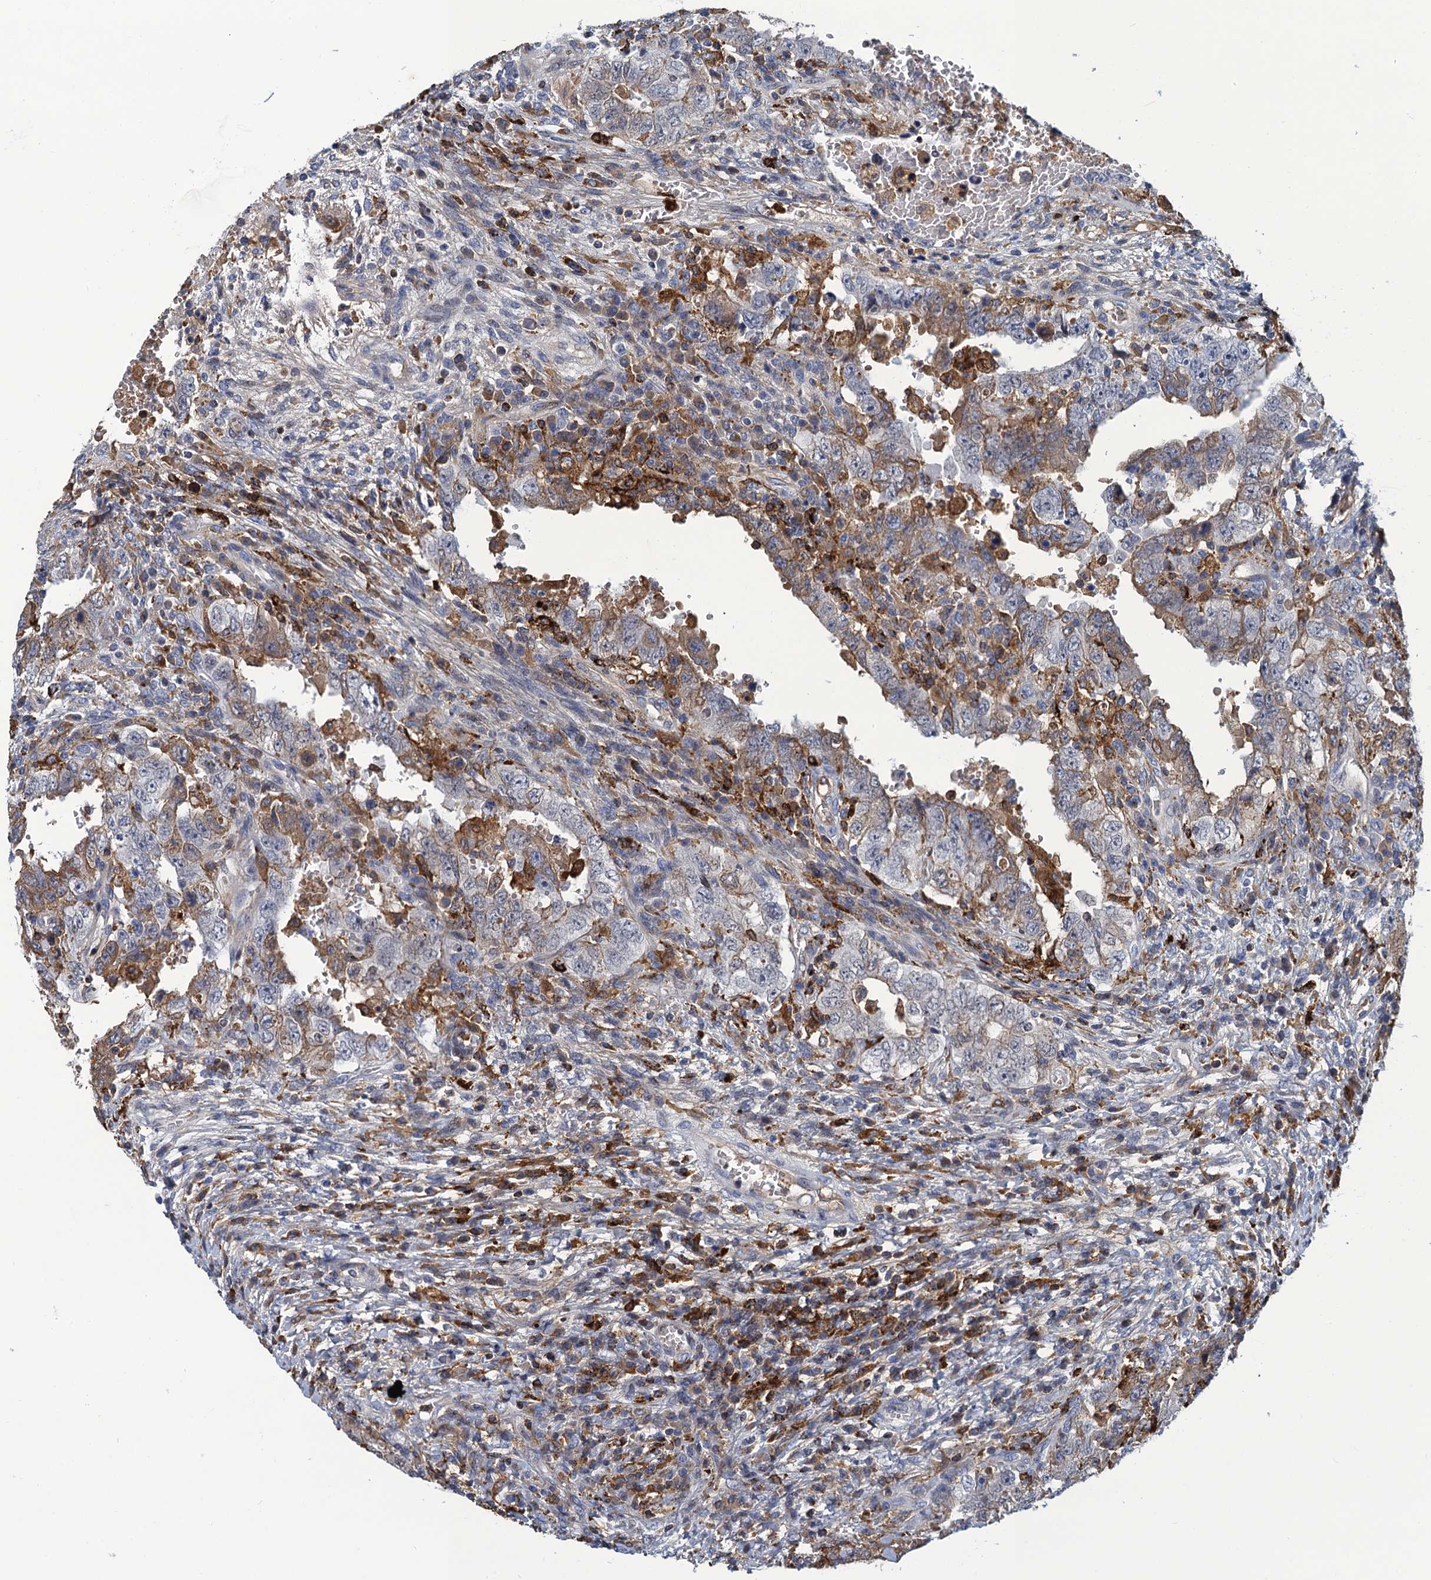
{"staining": {"intensity": "weak", "quantity": "<25%", "location": "cytoplasmic/membranous"}, "tissue": "testis cancer", "cell_type": "Tumor cells", "image_type": "cancer", "snomed": [{"axis": "morphology", "description": "Carcinoma, Embryonal, NOS"}, {"axis": "topography", "description": "Testis"}], "caption": "This photomicrograph is of testis embryonal carcinoma stained with immunohistochemistry to label a protein in brown with the nuclei are counter-stained blue. There is no positivity in tumor cells. The staining is performed using DAB brown chromogen with nuclei counter-stained in using hematoxylin.", "gene": "DNHD1", "patient": {"sex": "male", "age": 26}}